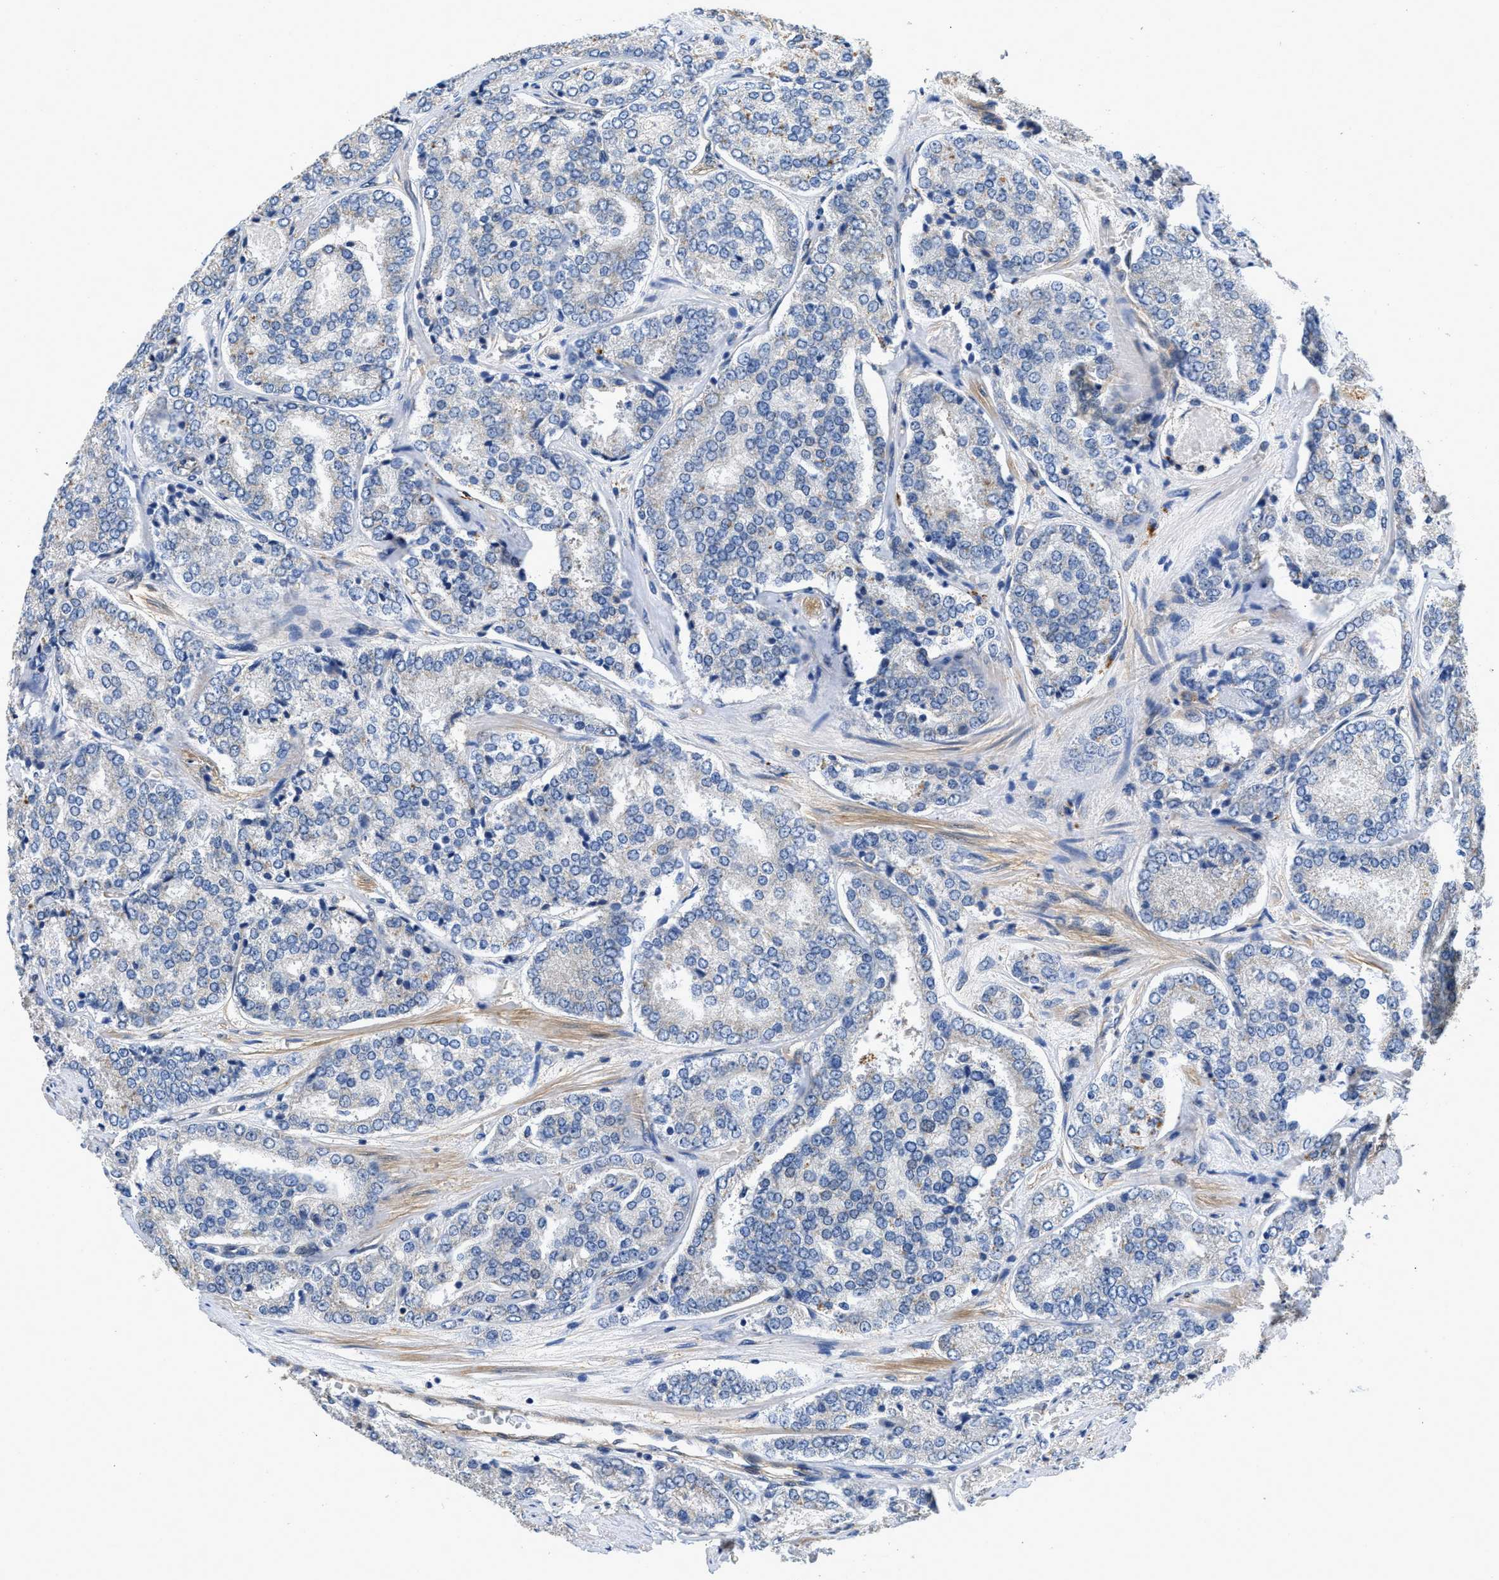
{"staining": {"intensity": "negative", "quantity": "none", "location": "none"}, "tissue": "prostate cancer", "cell_type": "Tumor cells", "image_type": "cancer", "snomed": [{"axis": "morphology", "description": "Adenocarcinoma, High grade"}, {"axis": "topography", "description": "Prostate"}], "caption": "DAB immunohistochemical staining of human prostate cancer (adenocarcinoma (high-grade)) displays no significant staining in tumor cells. (DAB (3,3'-diaminobenzidine) IHC with hematoxylin counter stain).", "gene": "RAPH1", "patient": {"sex": "male", "age": 65}}